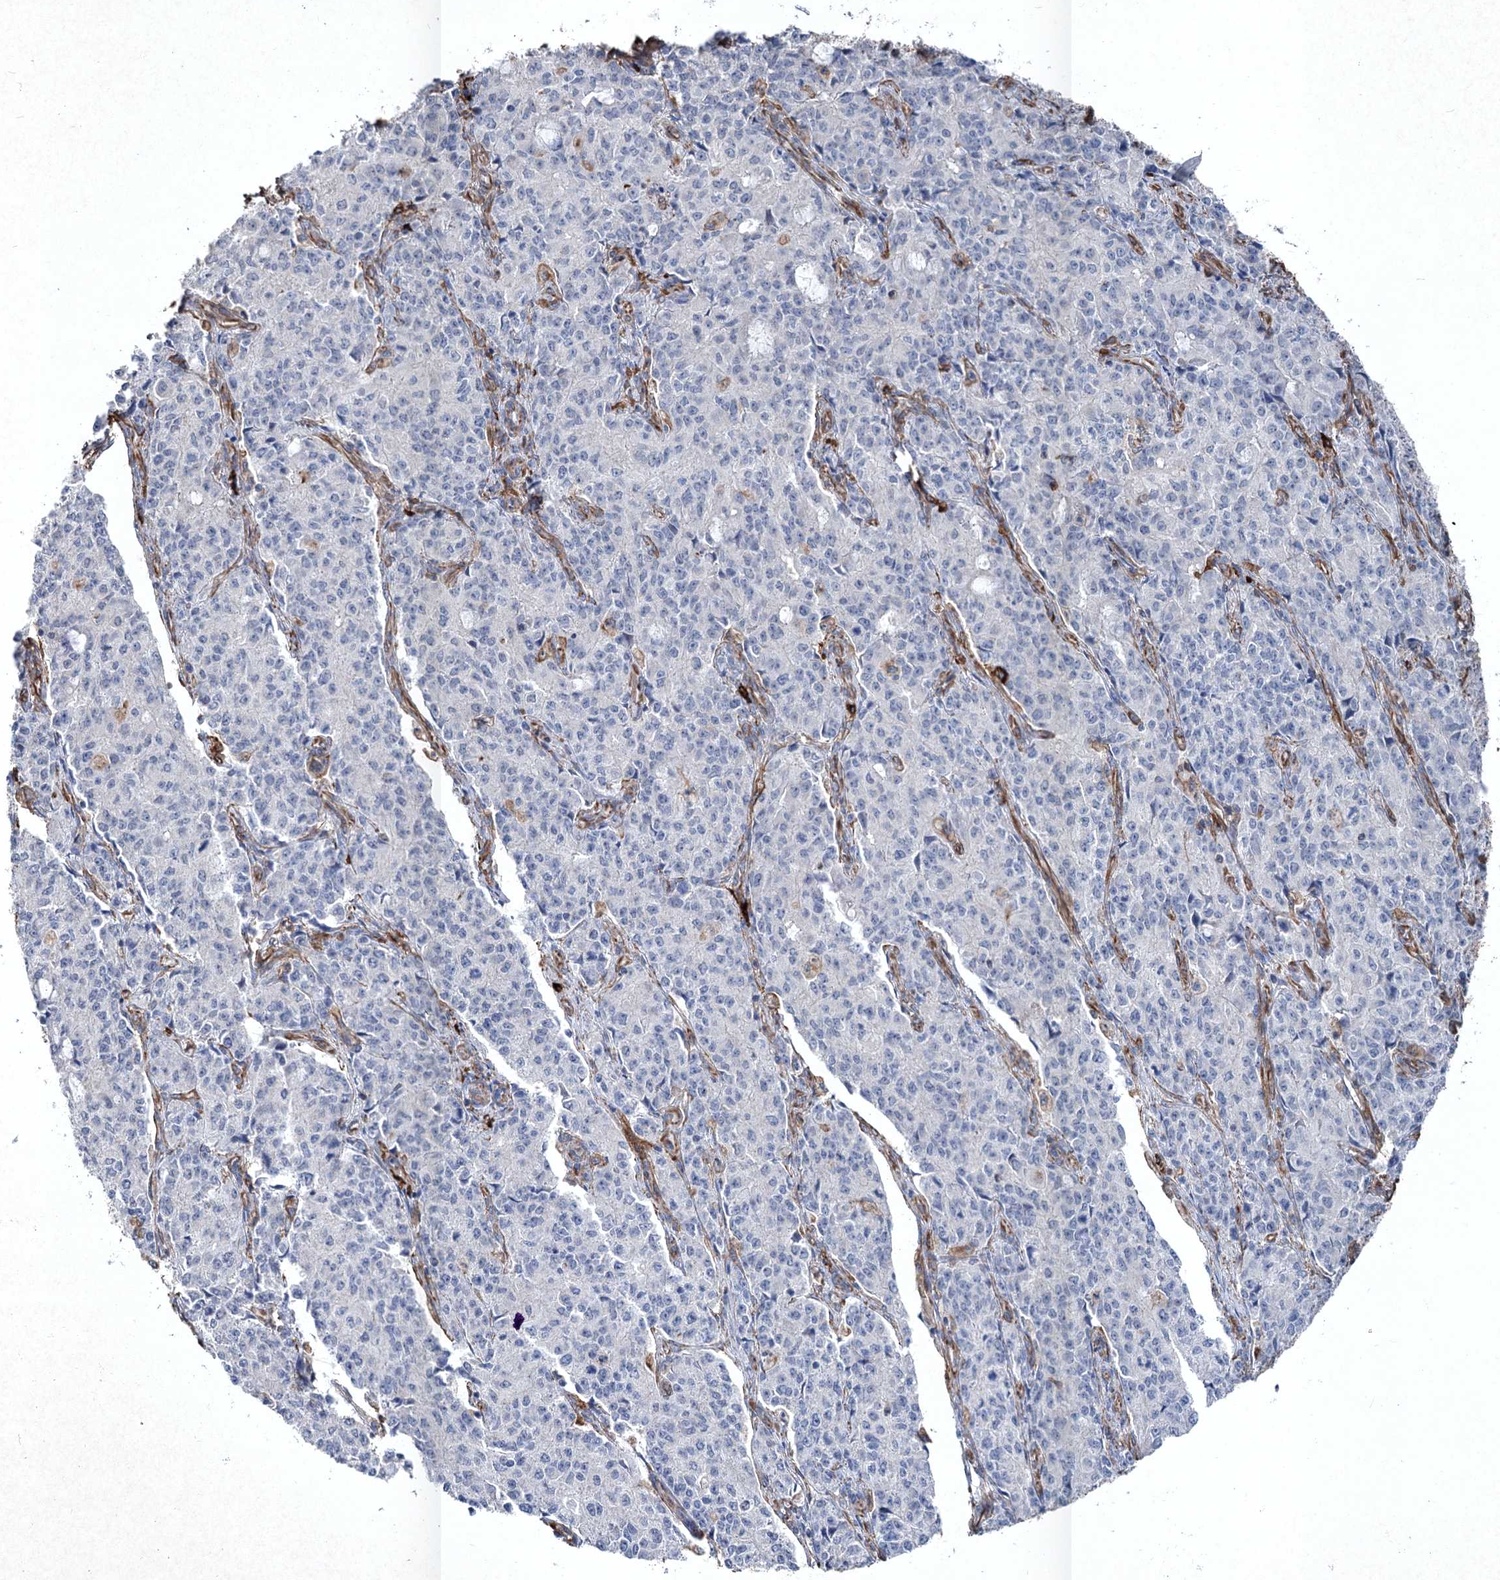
{"staining": {"intensity": "negative", "quantity": "none", "location": "none"}, "tissue": "endometrial cancer", "cell_type": "Tumor cells", "image_type": "cancer", "snomed": [{"axis": "morphology", "description": "Adenocarcinoma, NOS"}, {"axis": "topography", "description": "Endometrium"}], "caption": "Human endometrial cancer (adenocarcinoma) stained for a protein using immunohistochemistry (IHC) shows no expression in tumor cells.", "gene": "CLEC4M", "patient": {"sex": "female", "age": 50}}